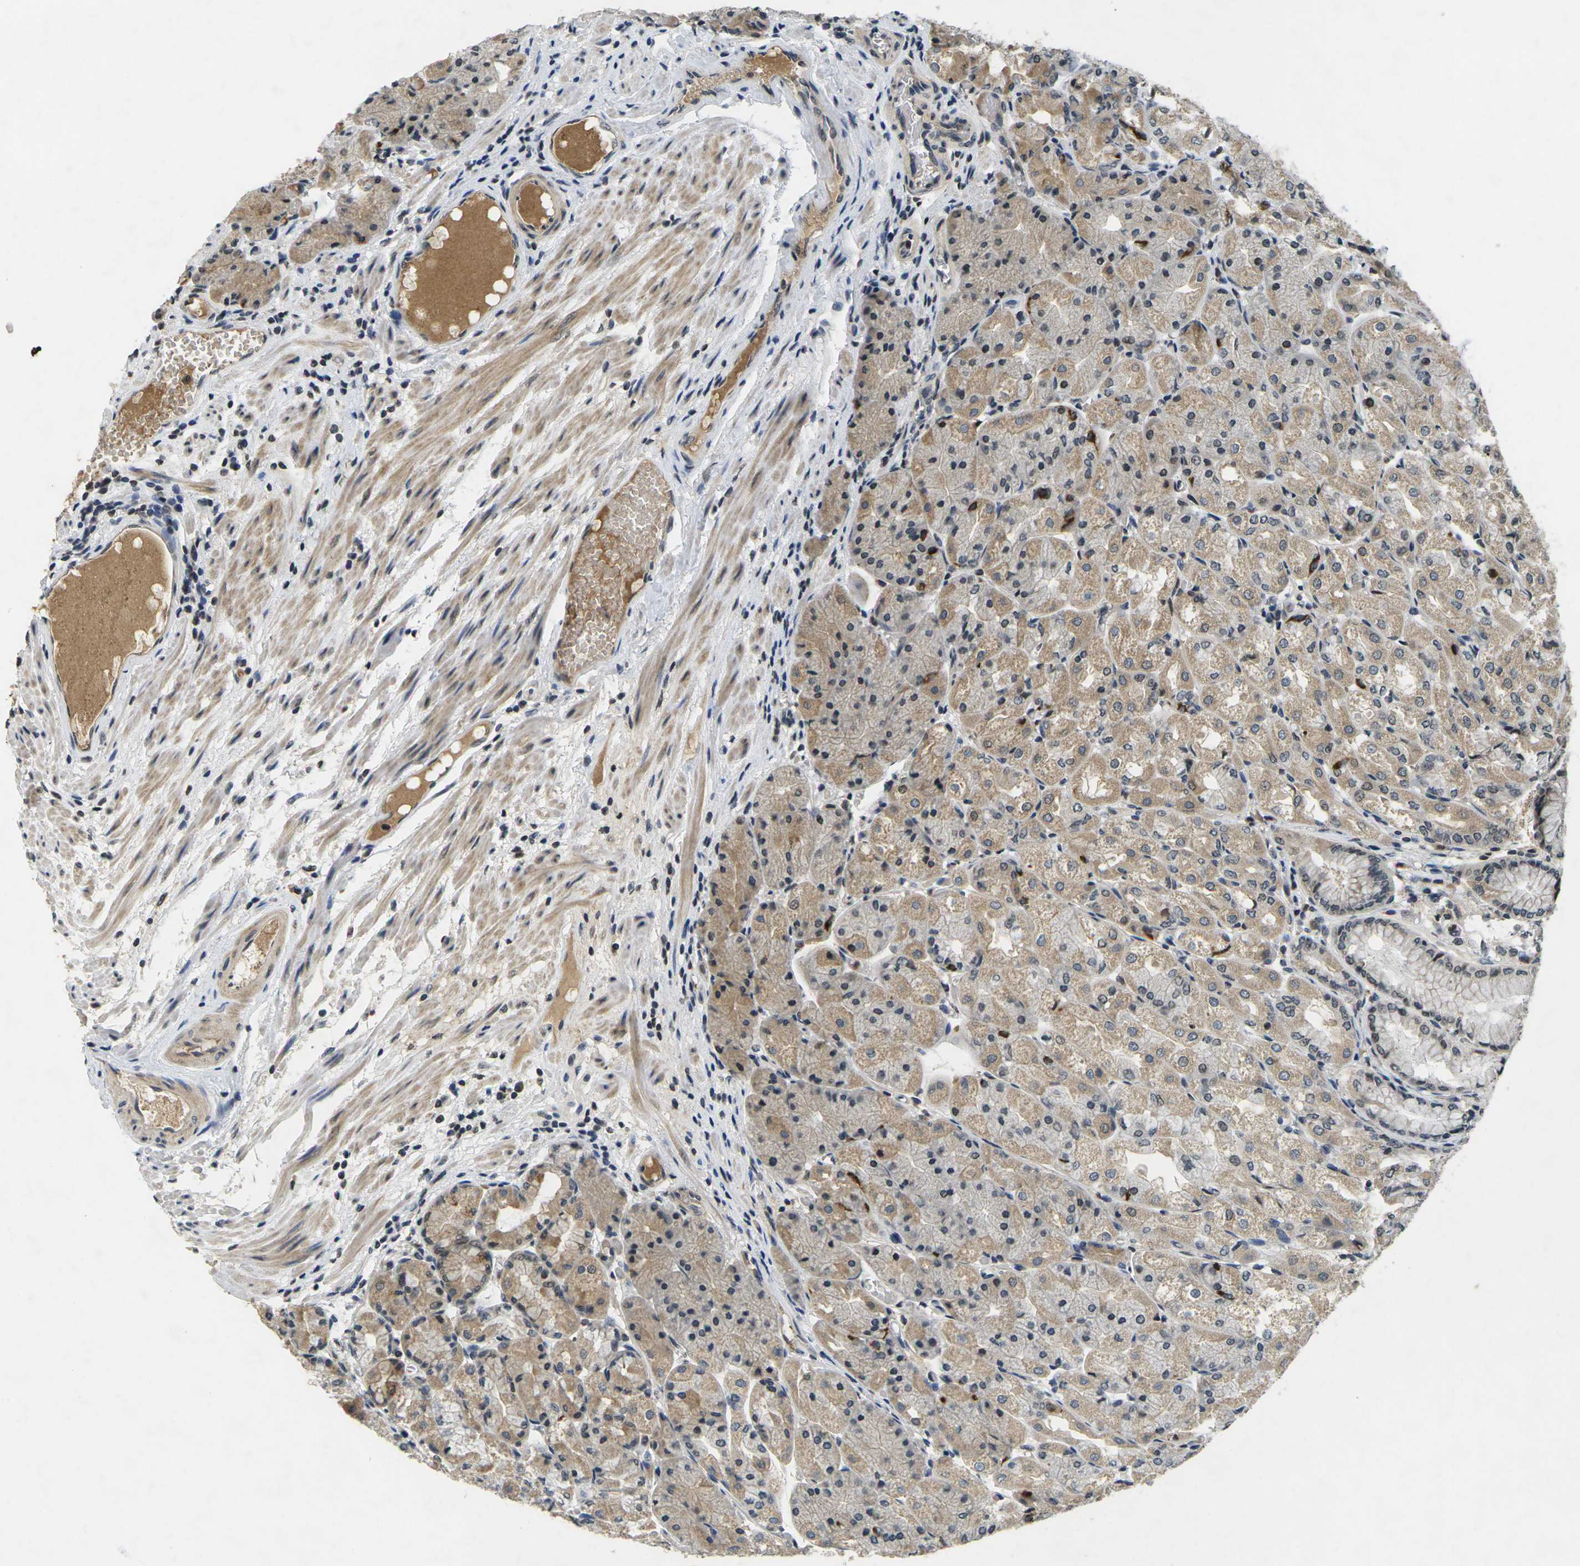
{"staining": {"intensity": "weak", "quantity": ">75%", "location": "cytoplasmic/membranous"}, "tissue": "stomach", "cell_type": "Glandular cells", "image_type": "normal", "snomed": [{"axis": "morphology", "description": "Normal tissue, NOS"}, {"axis": "topography", "description": "Stomach, upper"}], "caption": "Immunohistochemistry (IHC) of normal human stomach exhibits low levels of weak cytoplasmic/membranous staining in about >75% of glandular cells. The staining was performed using DAB (3,3'-diaminobenzidine) to visualize the protein expression in brown, while the nuclei were stained in blue with hematoxylin (Magnification: 20x).", "gene": "C1QC", "patient": {"sex": "male", "age": 72}}